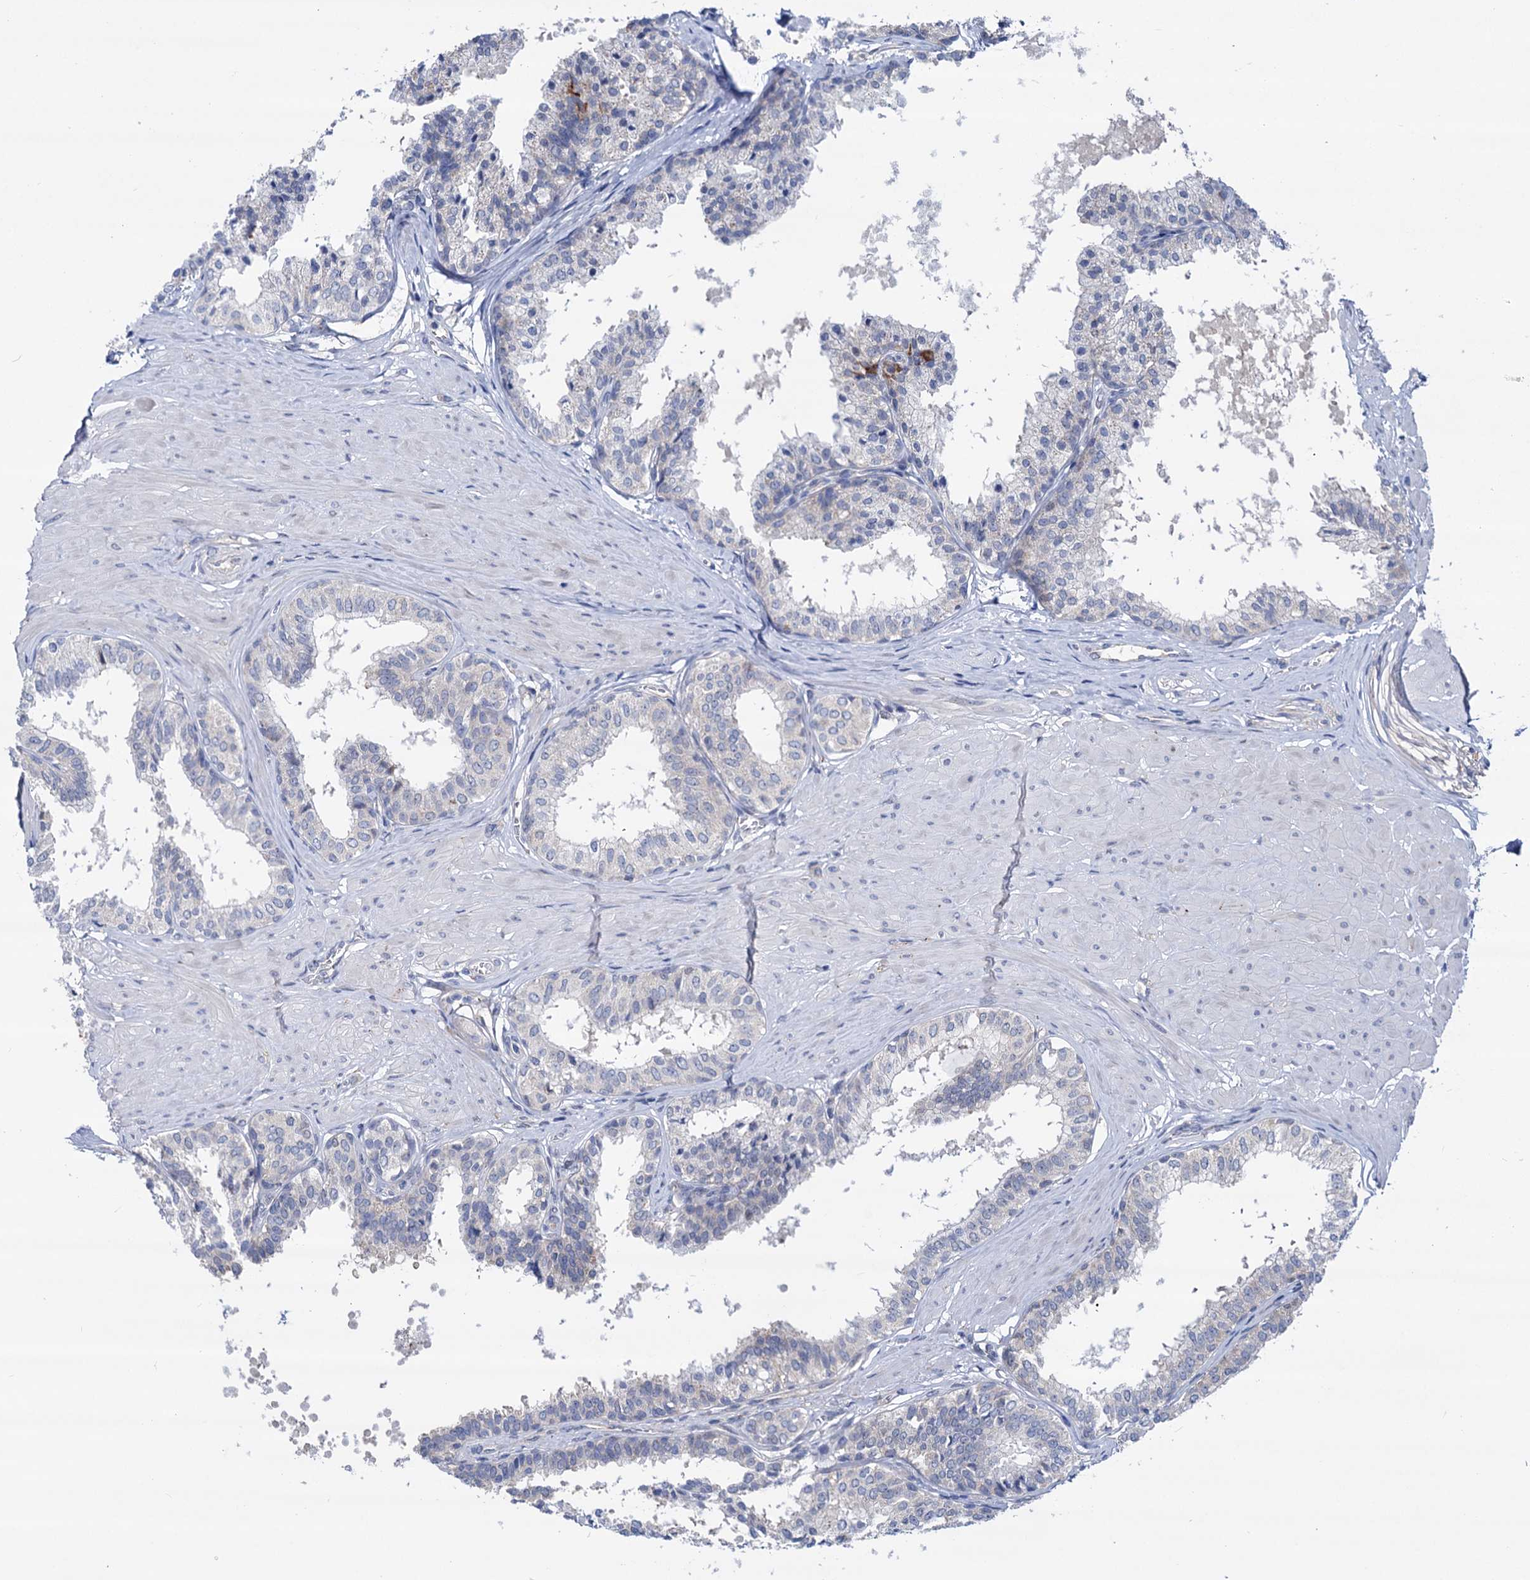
{"staining": {"intensity": "negative", "quantity": "none", "location": "none"}, "tissue": "prostate", "cell_type": "Glandular cells", "image_type": "normal", "snomed": [{"axis": "morphology", "description": "Normal tissue, NOS"}, {"axis": "topography", "description": "Prostate"}], "caption": "Human prostate stained for a protein using immunohistochemistry displays no staining in glandular cells.", "gene": "ZNRD2", "patient": {"sex": "male", "age": 48}}